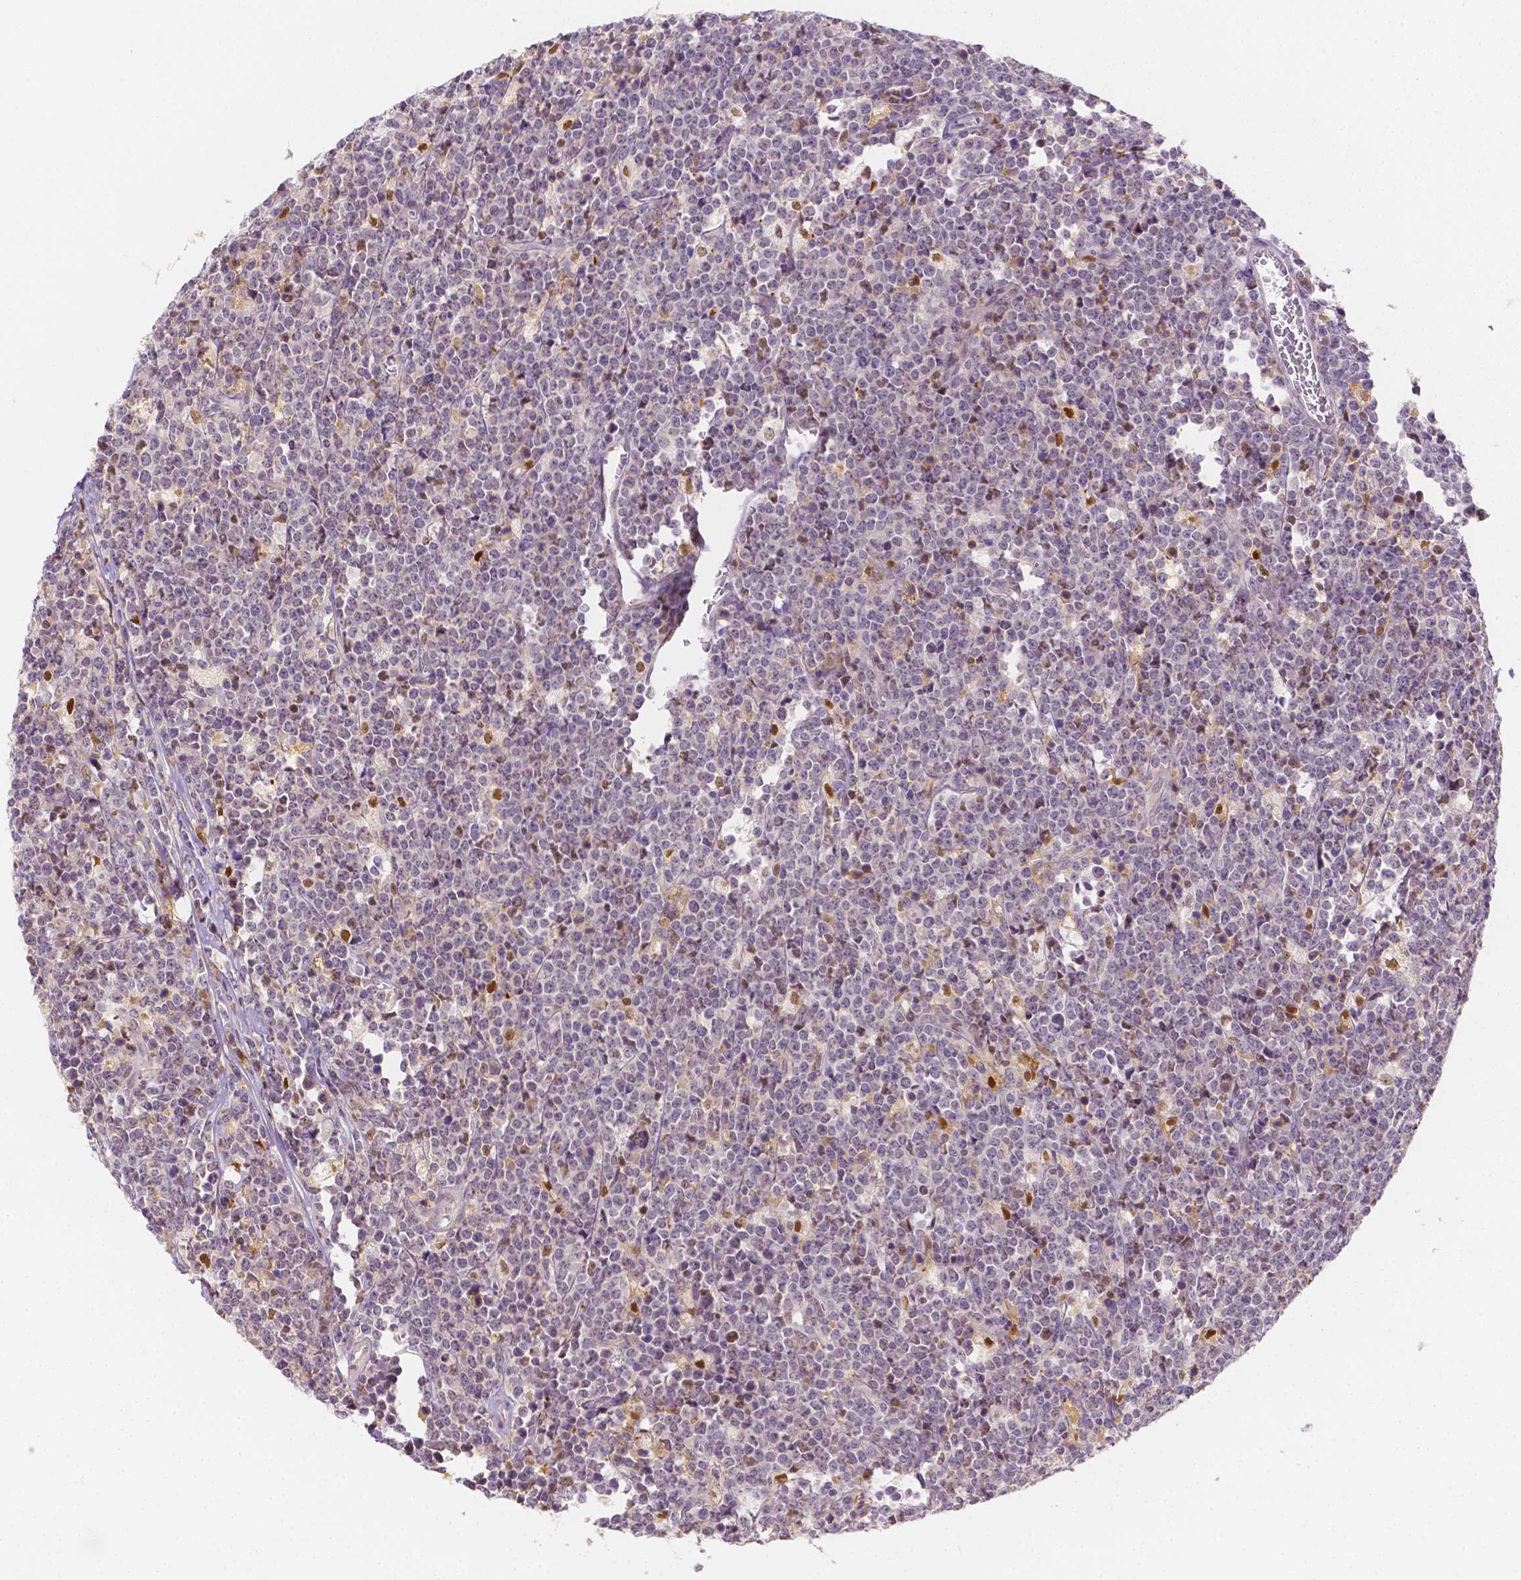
{"staining": {"intensity": "negative", "quantity": "none", "location": "none"}, "tissue": "lymphoma", "cell_type": "Tumor cells", "image_type": "cancer", "snomed": [{"axis": "morphology", "description": "Malignant lymphoma, non-Hodgkin's type, High grade"}, {"axis": "topography", "description": "Small intestine"}], "caption": "DAB (3,3'-diaminobenzidine) immunohistochemical staining of human high-grade malignant lymphoma, non-Hodgkin's type reveals no significant positivity in tumor cells.", "gene": "SGTB", "patient": {"sex": "female", "age": 56}}